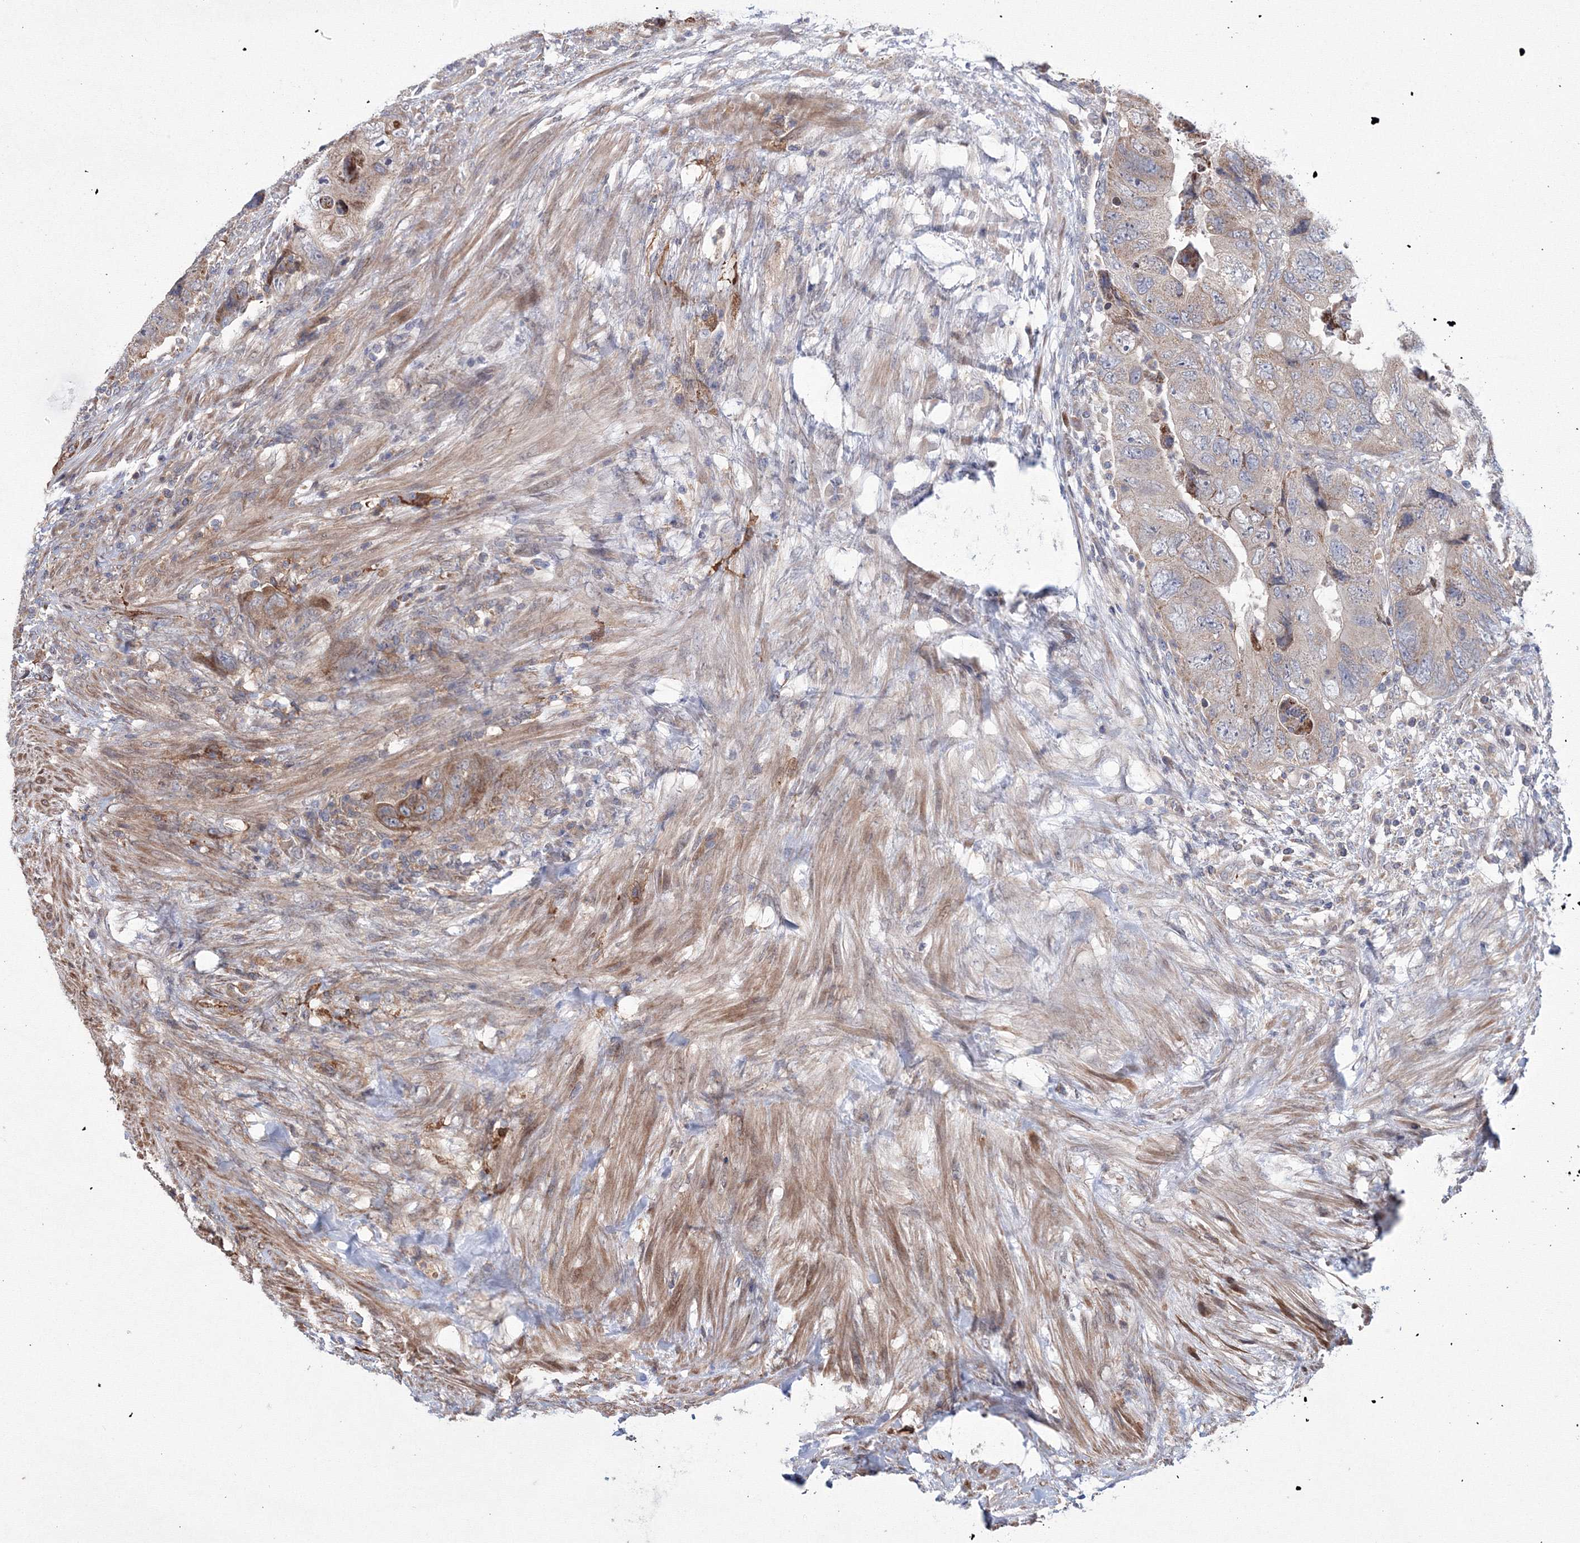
{"staining": {"intensity": "moderate", "quantity": ">75%", "location": "cytoplasmic/membranous"}, "tissue": "colorectal cancer", "cell_type": "Tumor cells", "image_type": "cancer", "snomed": [{"axis": "morphology", "description": "Adenocarcinoma, NOS"}, {"axis": "topography", "description": "Rectum"}], "caption": "Colorectal cancer (adenocarcinoma) stained with a brown dye shows moderate cytoplasmic/membranous positive positivity in approximately >75% of tumor cells.", "gene": "RANBP3L", "patient": {"sex": "male", "age": 63}}